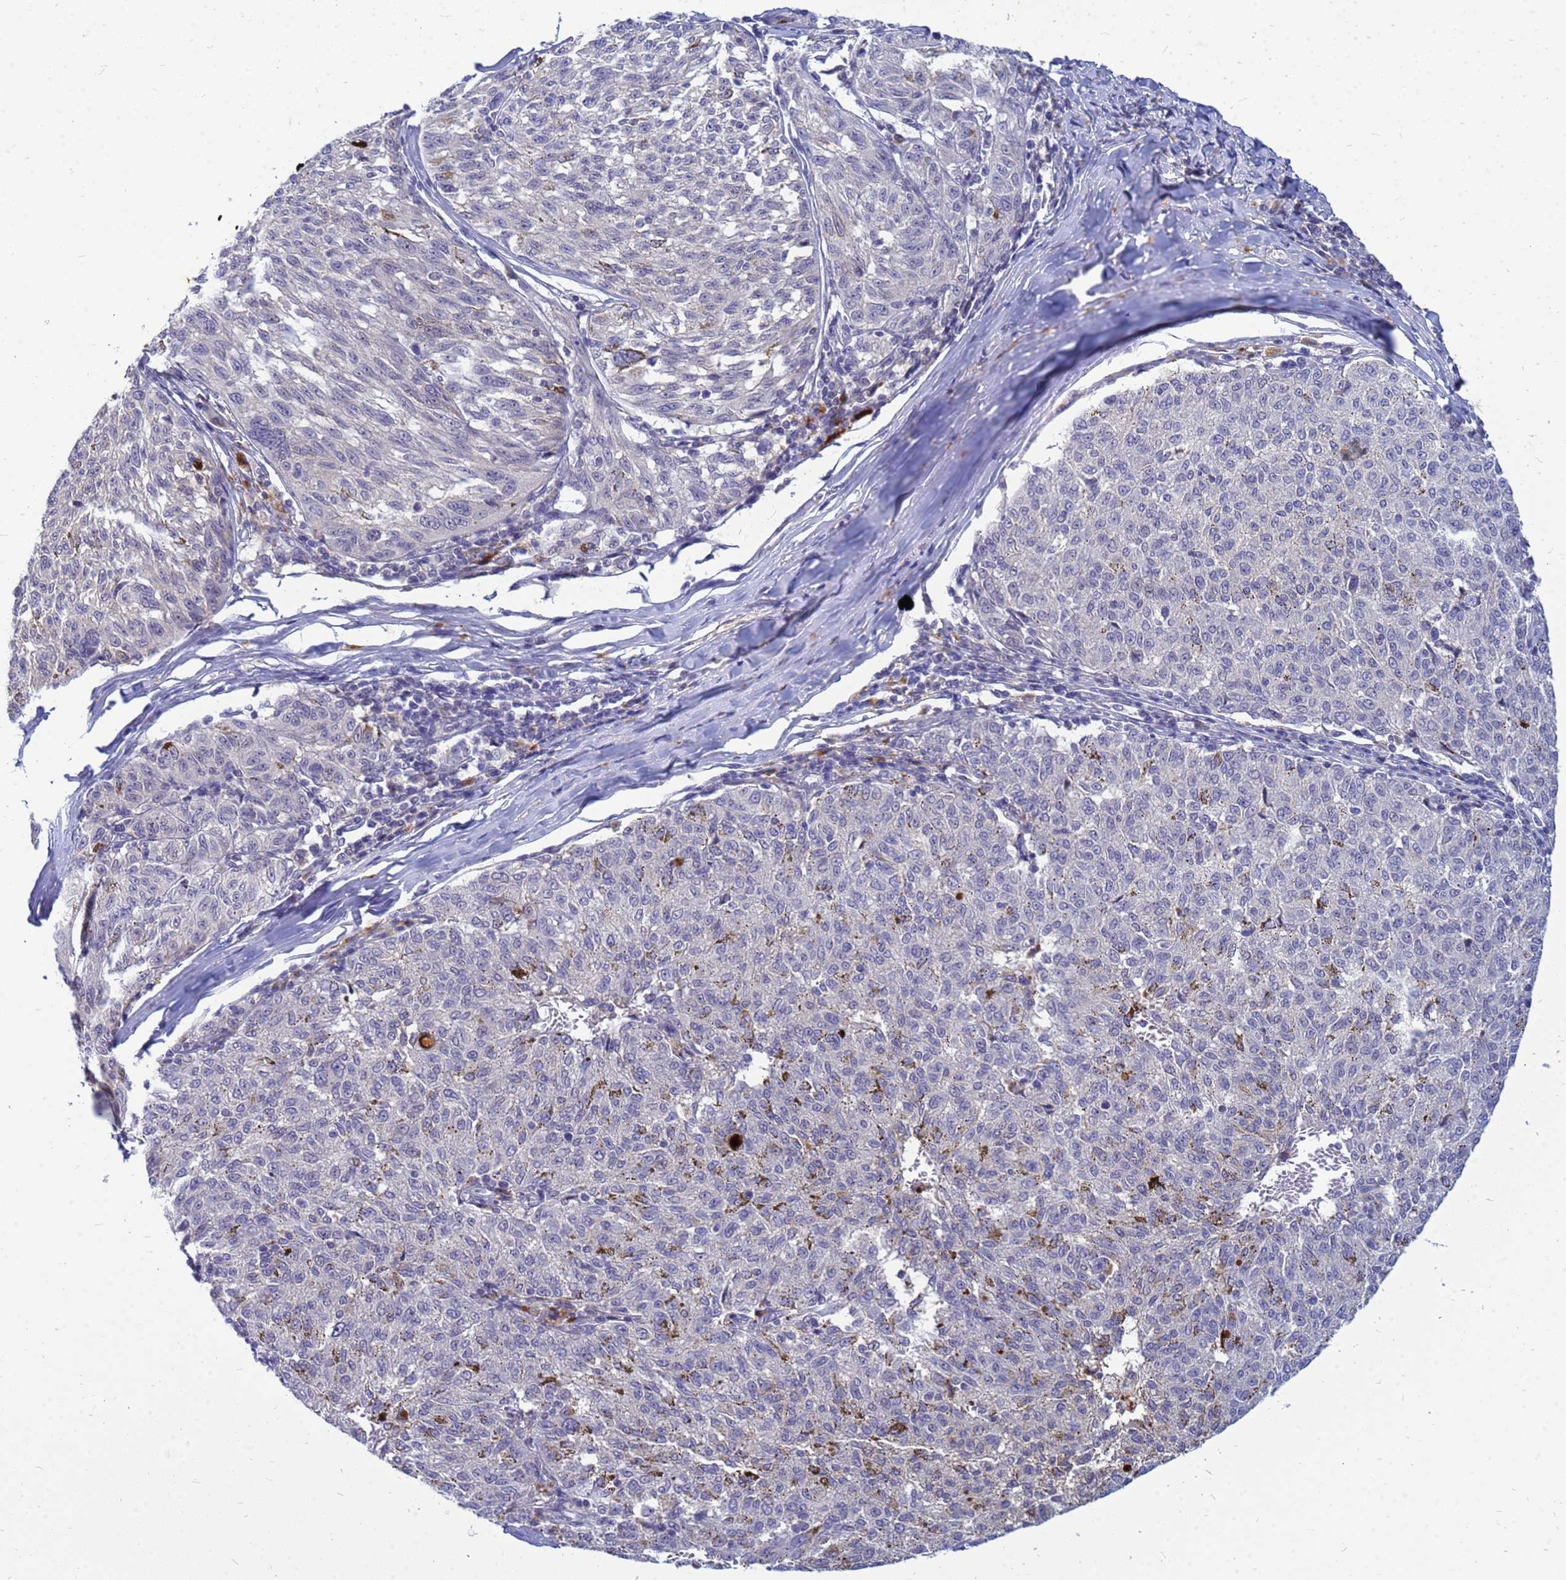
{"staining": {"intensity": "negative", "quantity": "none", "location": "none"}, "tissue": "melanoma", "cell_type": "Tumor cells", "image_type": "cancer", "snomed": [{"axis": "morphology", "description": "Malignant melanoma, NOS"}, {"axis": "topography", "description": "Skin"}], "caption": "This is a photomicrograph of immunohistochemistry (IHC) staining of malignant melanoma, which shows no positivity in tumor cells. Brightfield microscopy of IHC stained with DAB (brown) and hematoxylin (blue), captured at high magnification.", "gene": "SRGAP3", "patient": {"sex": "female", "age": 72}}